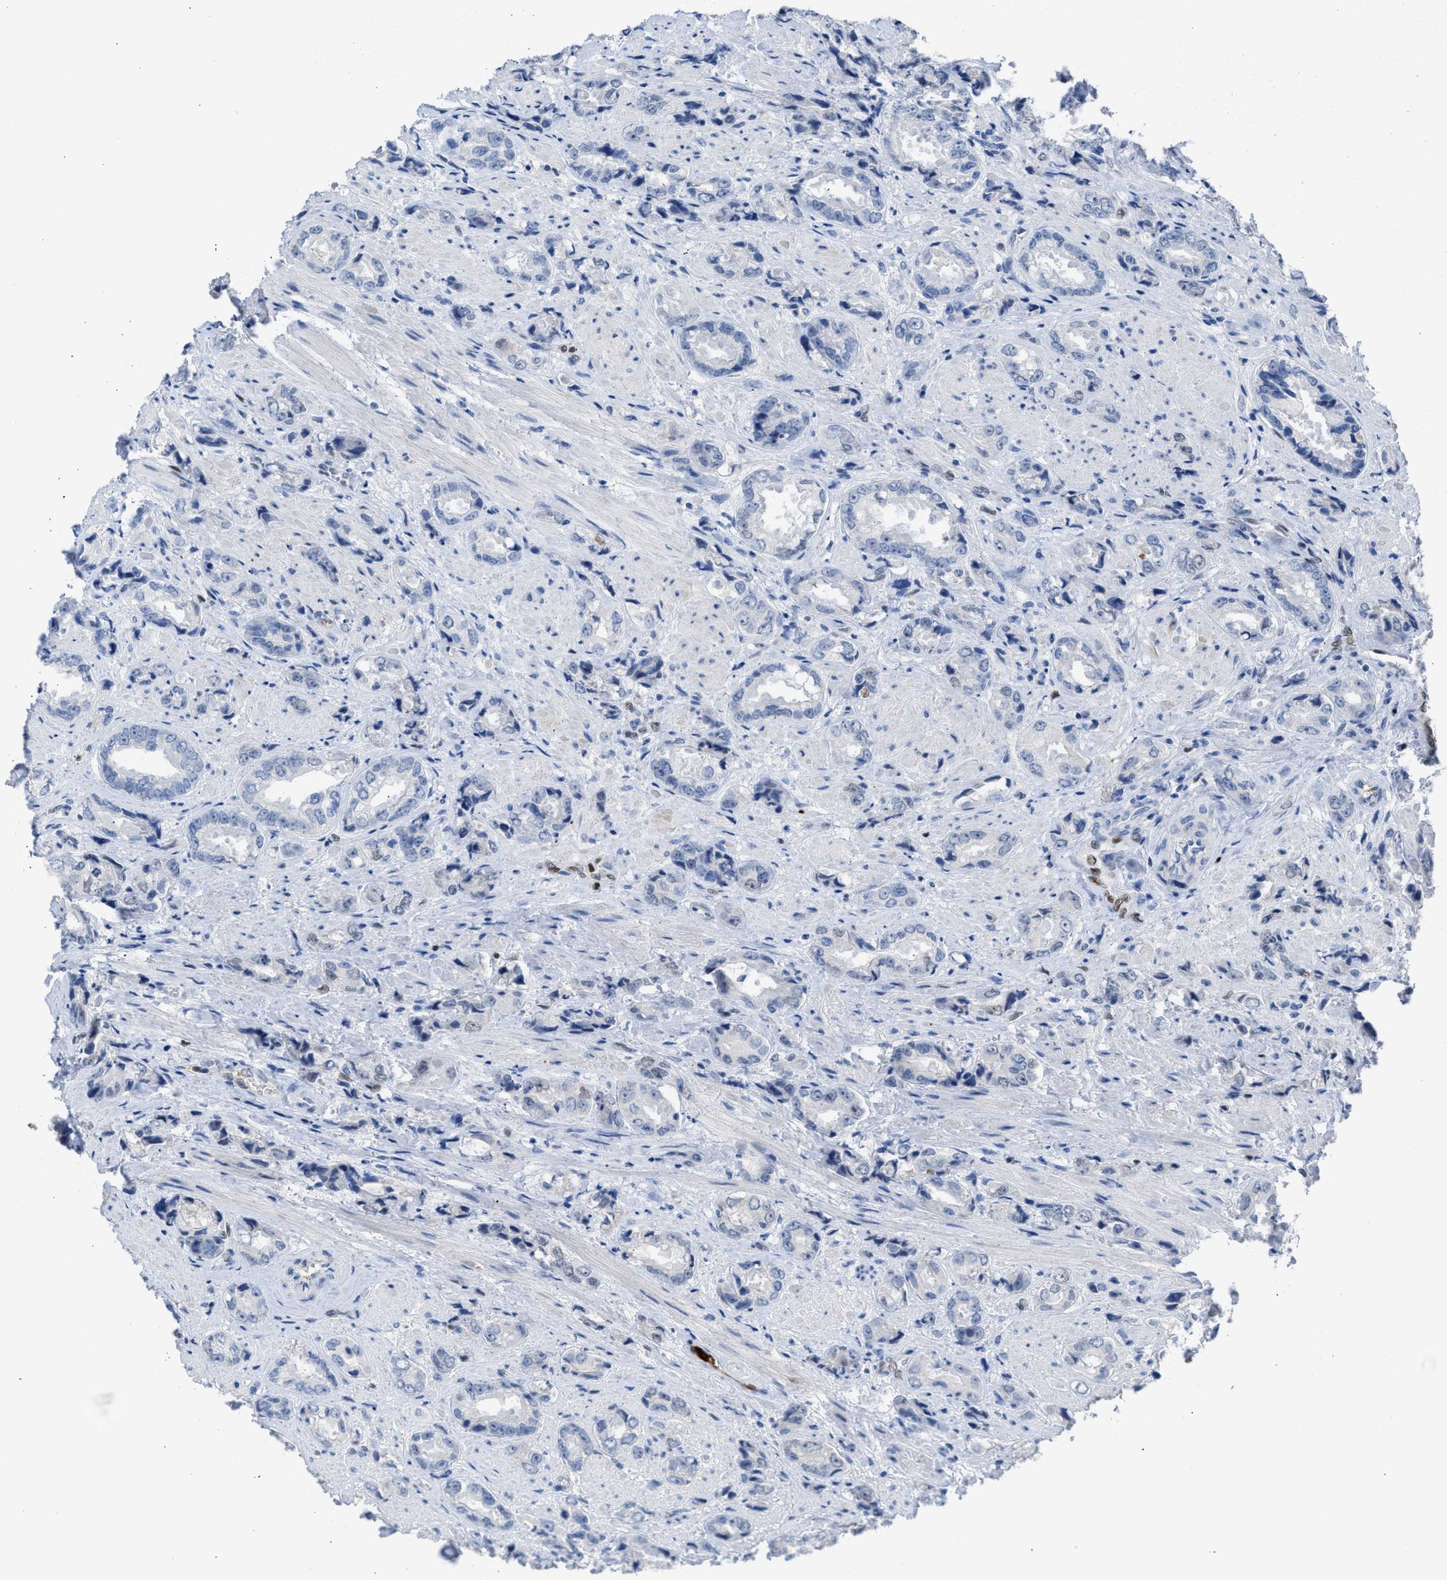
{"staining": {"intensity": "negative", "quantity": "none", "location": "none"}, "tissue": "prostate cancer", "cell_type": "Tumor cells", "image_type": "cancer", "snomed": [{"axis": "morphology", "description": "Adenocarcinoma, High grade"}, {"axis": "topography", "description": "Prostate"}], "caption": "IHC of prostate cancer (adenocarcinoma (high-grade)) exhibits no positivity in tumor cells.", "gene": "LEF1", "patient": {"sex": "male", "age": 61}}